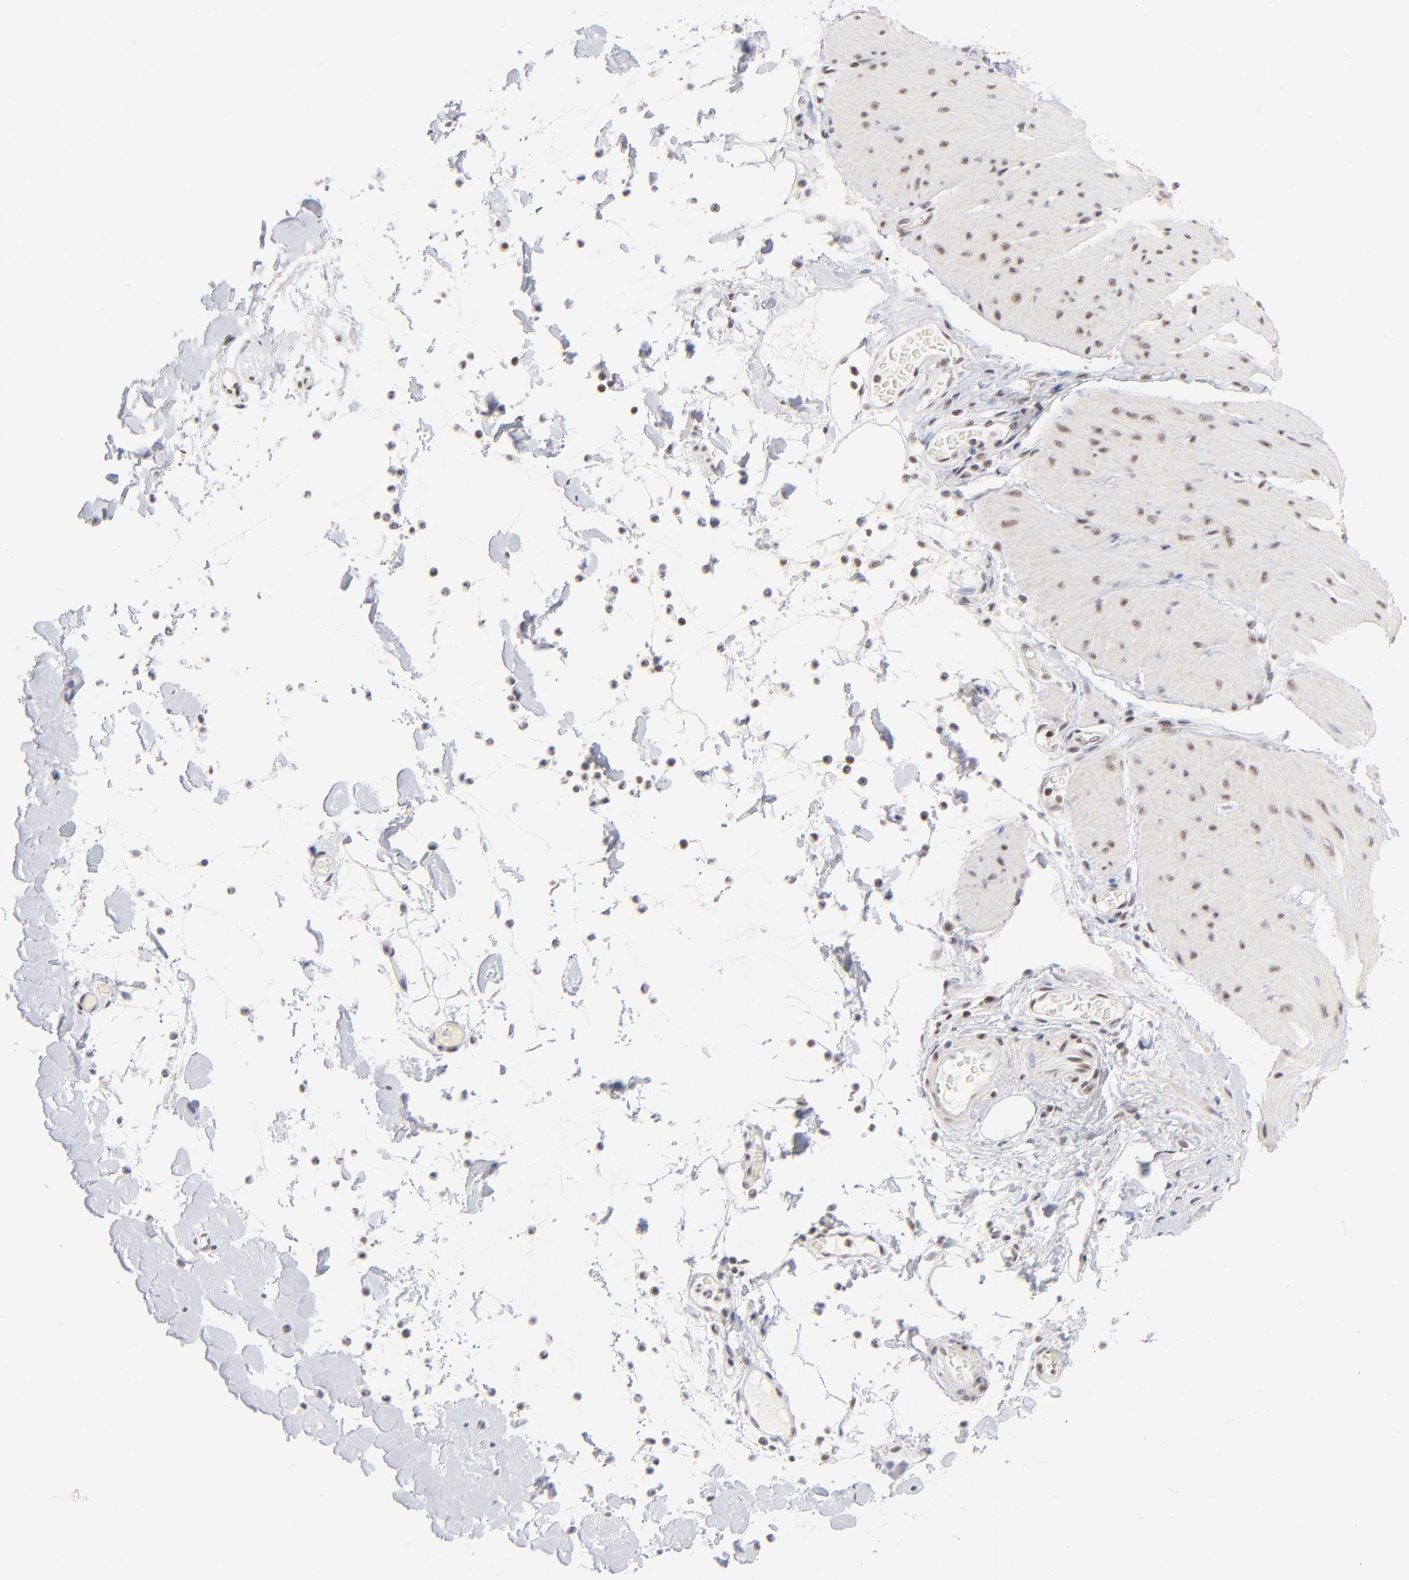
{"staining": {"intensity": "weak", "quantity": ">75%", "location": "nuclear"}, "tissue": "smooth muscle", "cell_type": "Smooth muscle cells", "image_type": "normal", "snomed": [{"axis": "morphology", "description": "Normal tissue, NOS"}, {"axis": "topography", "description": "Smooth muscle"}, {"axis": "topography", "description": "Colon"}], "caption": "Smooth muscle stained with DAB (3,3'-diaminobenzidine) immunohistochemistry (IHC) displays low levels of weak nuclear expression in about >75% of smooth muscle cells.", "gene": "ZNF143", "patient": {"sex": "male", "age": 67}}